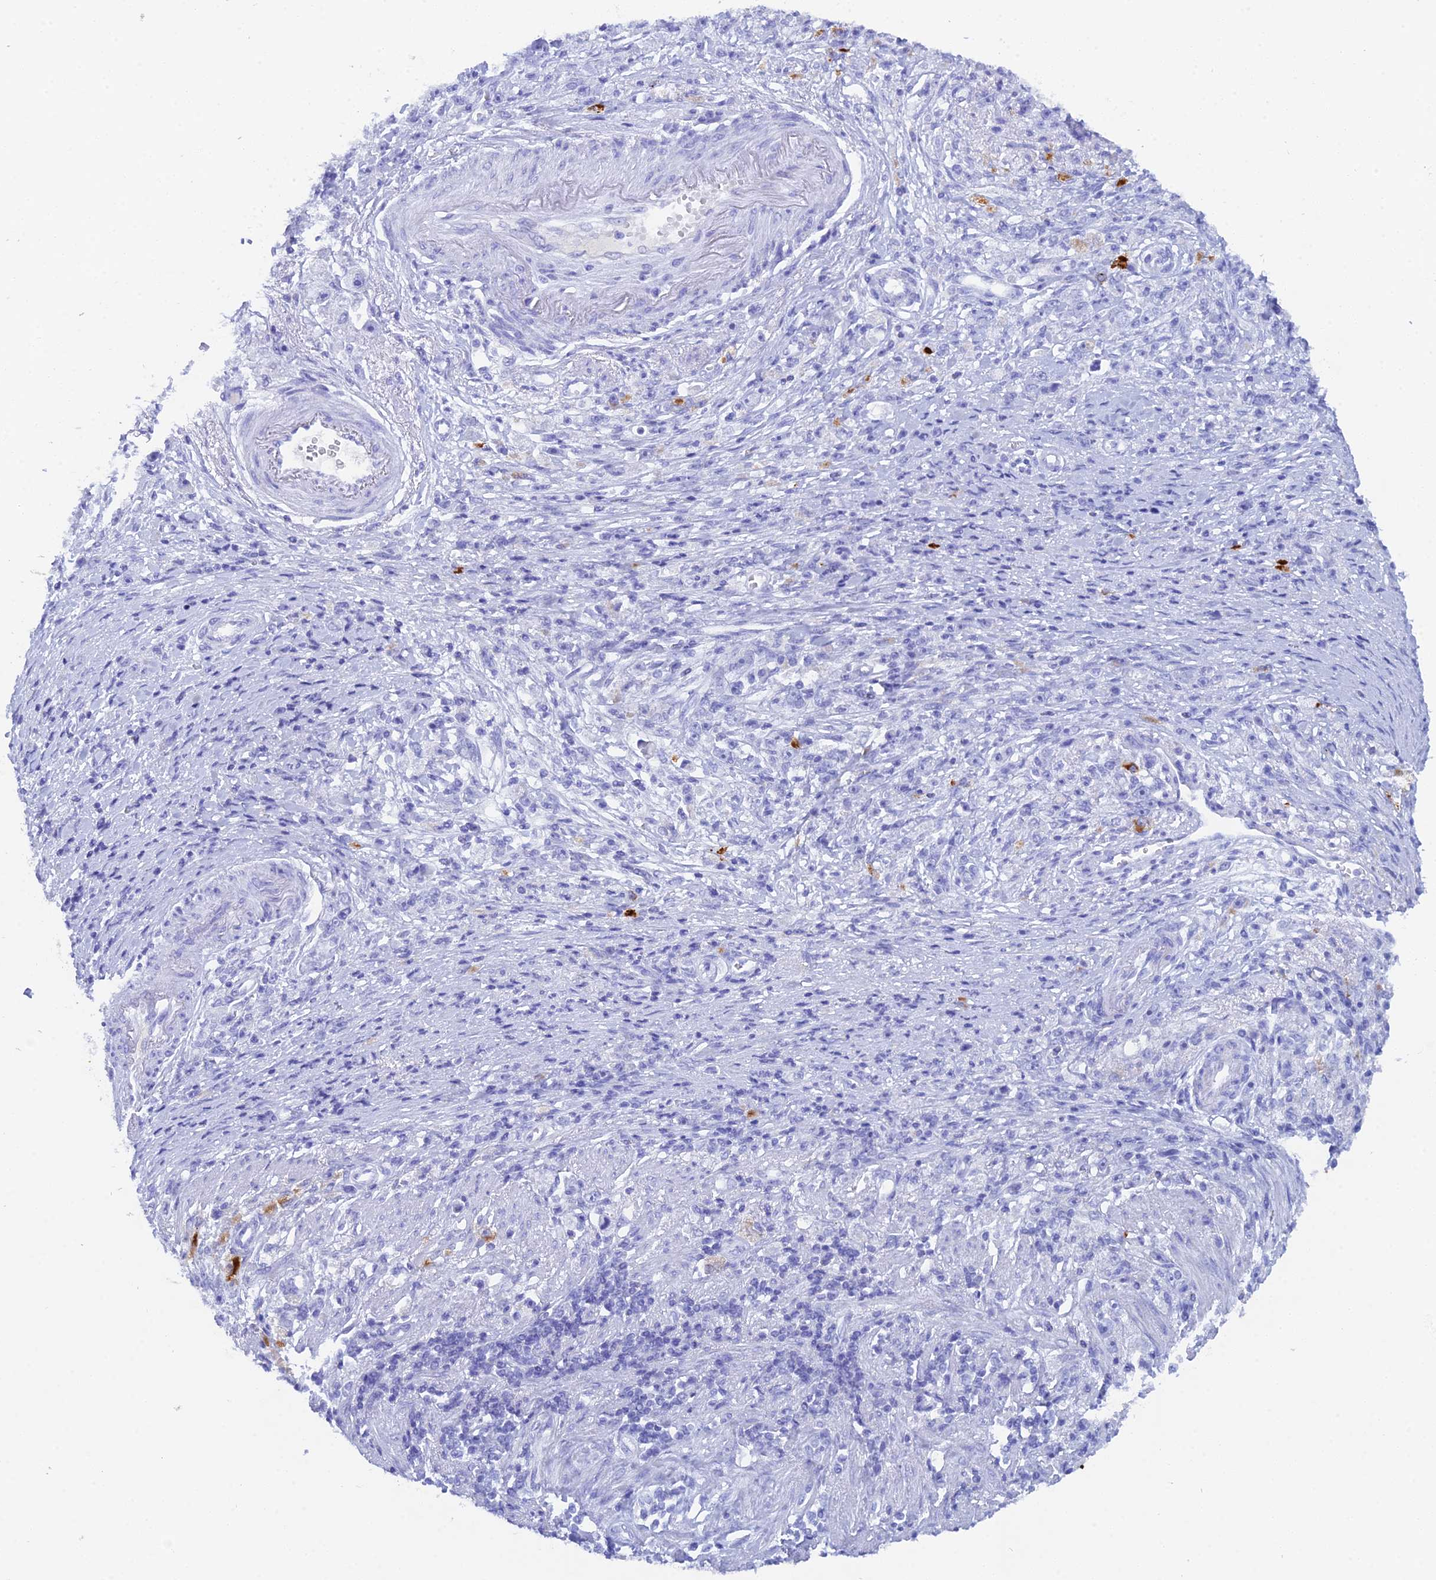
{"staining": {"intensity": "negative", "quantity": "none", "location": "none"}, "tissue": "stomach cancer", "cell_type": "Tumor cells", "image_type": "cancer", "snomed": [{"axis": "morphology", "description": "Adenocarcinoma, NOS"}, {"axis": "topography", "description": "Stomach"}], "caption": "Tumor cells show no significant protein staining in stomach adenocarcinoma.", "gene": "REG1A", "patient": {"sex": "female", "age": 59}}